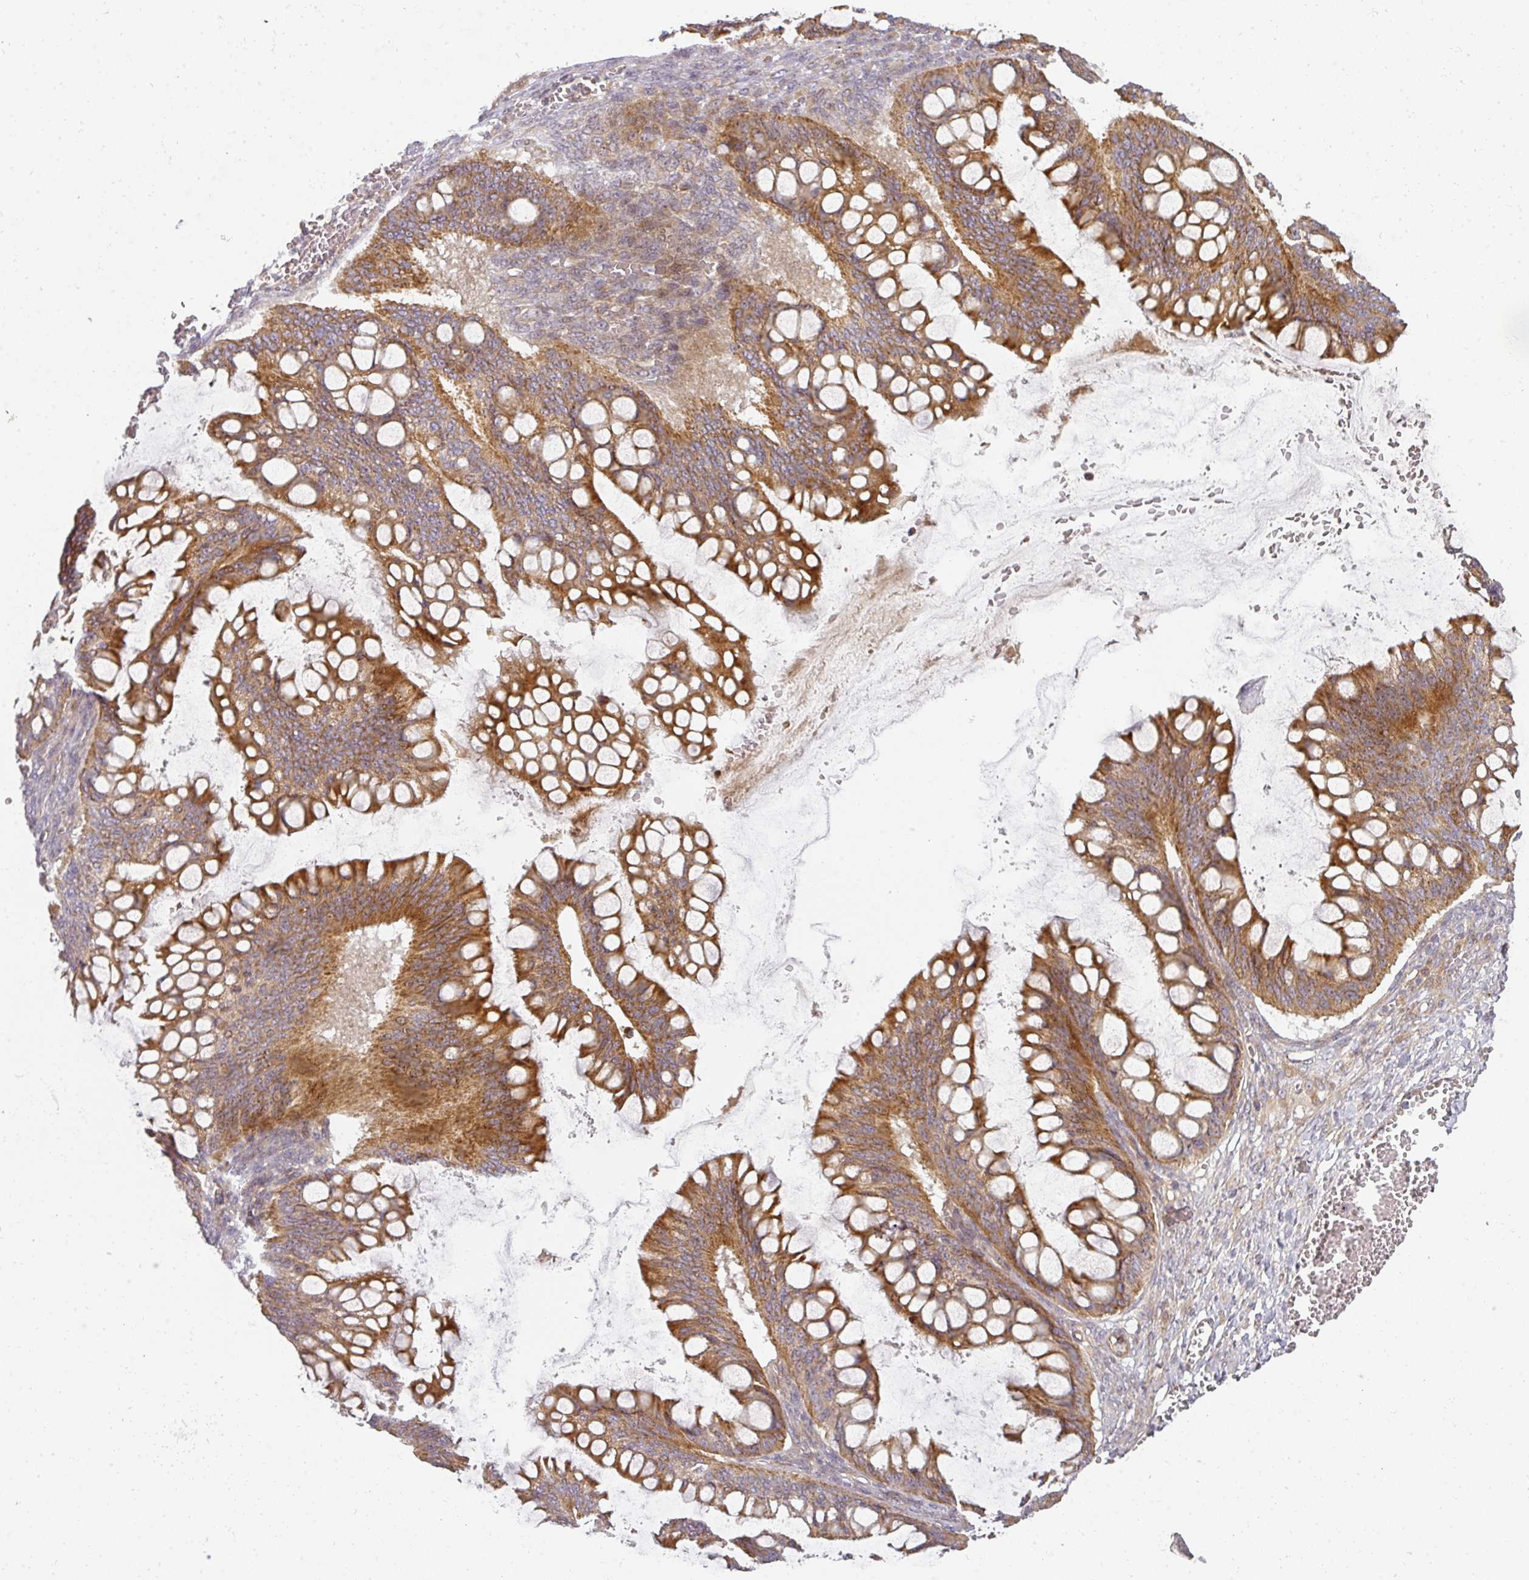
{"staining": {"intensity": "moderate", "quantity": ">75%", "location": "cytoplasmic/membranous"}, "tissue": "ovarian cancer", "cell_type": "Tumor cells", "image_type": "cancer", "snomed": [{"axis": "morphology", "description": "Cystadenocarcinoma, mucinous, NOS"}, {"axis": "topography", "description": "Ovary"}], "caption": "A brown stain labels moderate cytoplasmic/membranous expression of a protein in human ovarian cancer tumor cells. The protein of interest is shown in brown color, while the nuclei are stained blue.", "gene": "CNOT1", "patient": {"sex": "female", "age": 73}}